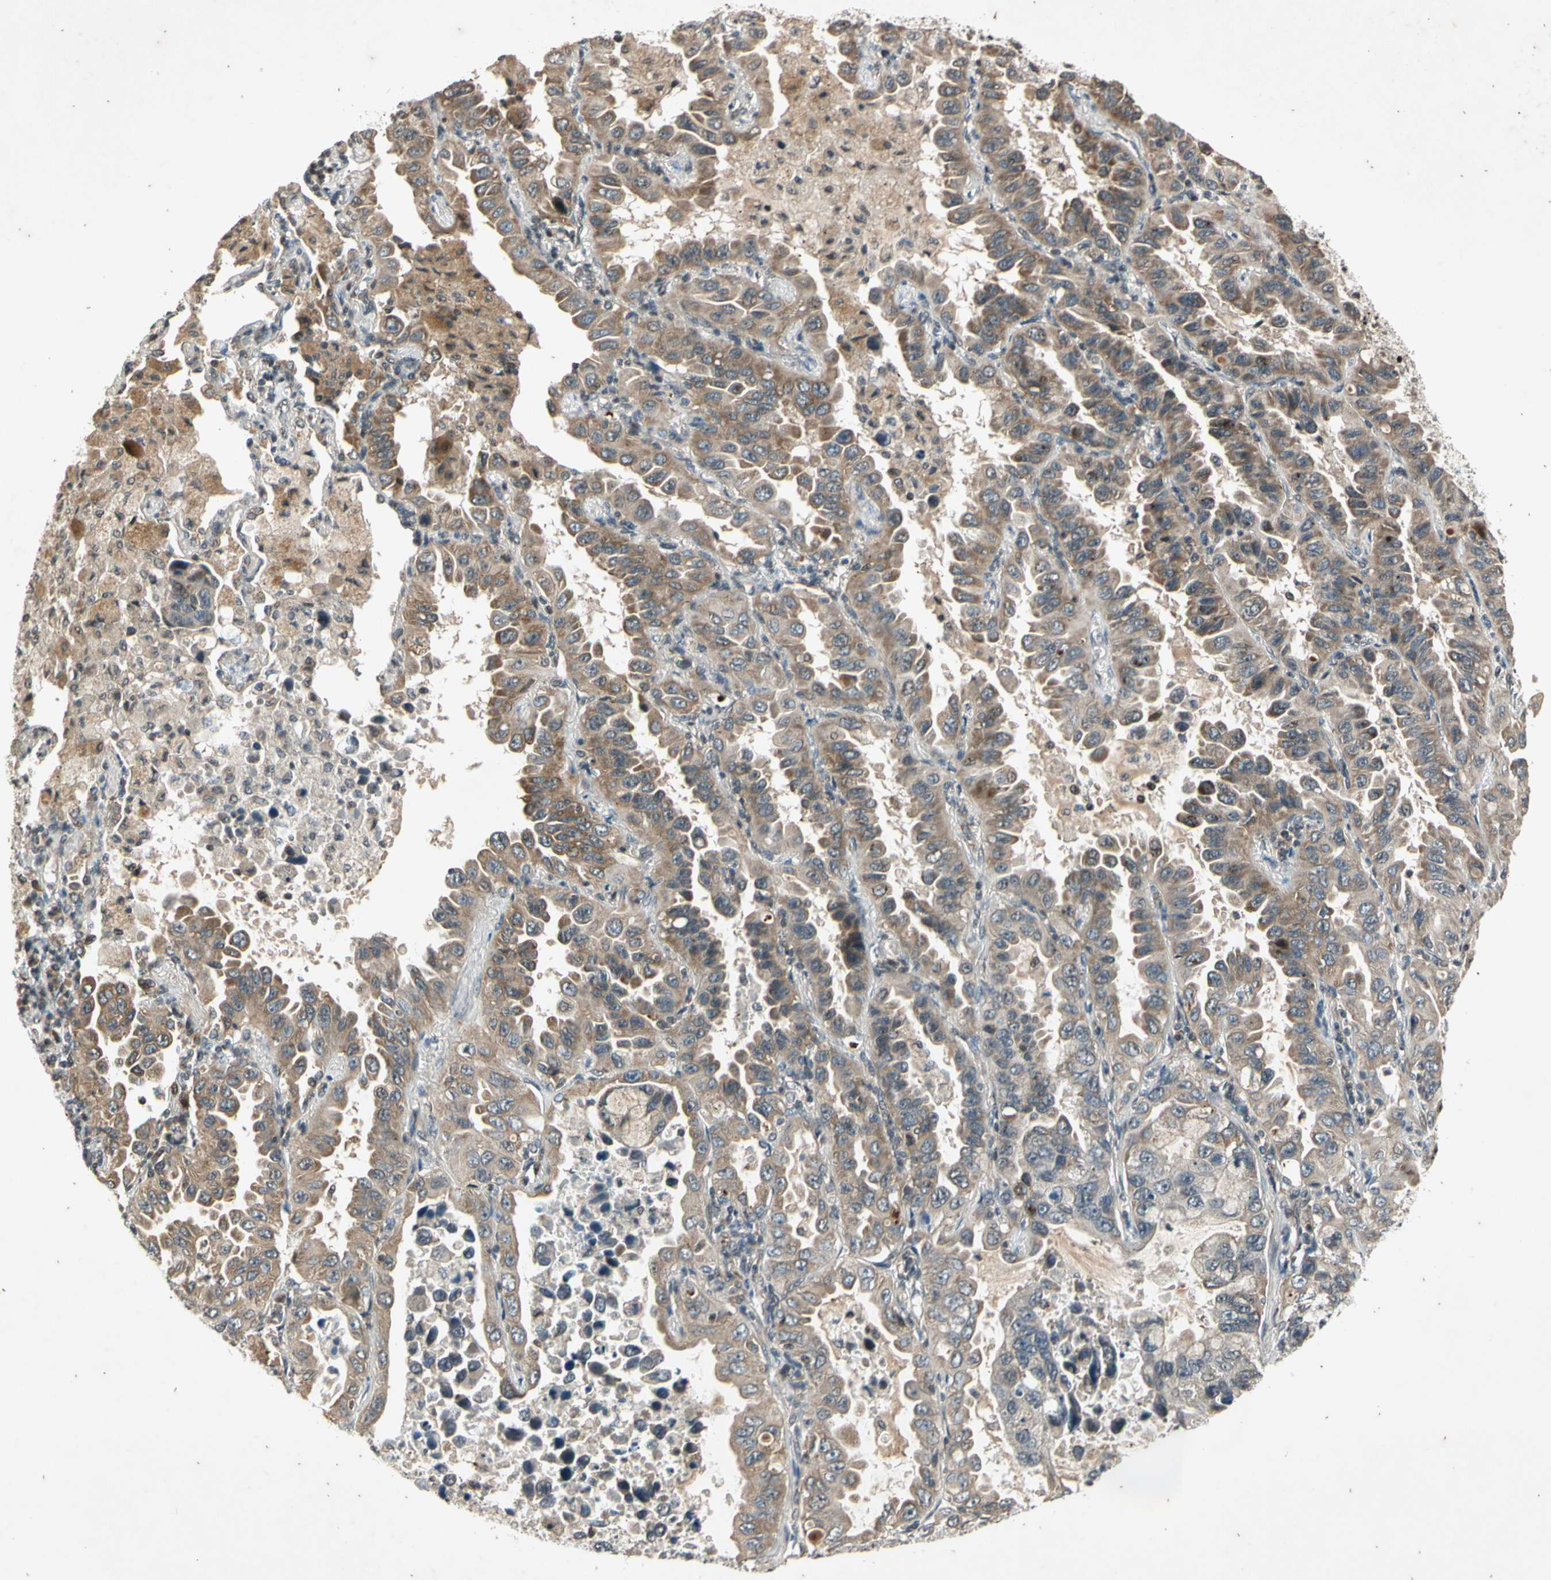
{"staining": {"intensity": "moderate", "quantity": "25%-75%", "location": "cytoplasmic/membranous"}, "tissue": "lung cancer", "cell_type": "Tumor cells", "image_type": "cancer", "snomed": [{"axis": "morphology", "description": "Adenocarcinoma, NOS"}, {"axis": "topography", "description": "Lung"}], "caption": "Immunohistochemical staining of lung cancer demonstrates moderate cytoplasmic/membranous protein positivity in about 25%-75% of tumor cells.", "gene": "EFNB2", "patient": {"sex": "male", "age": 64}}